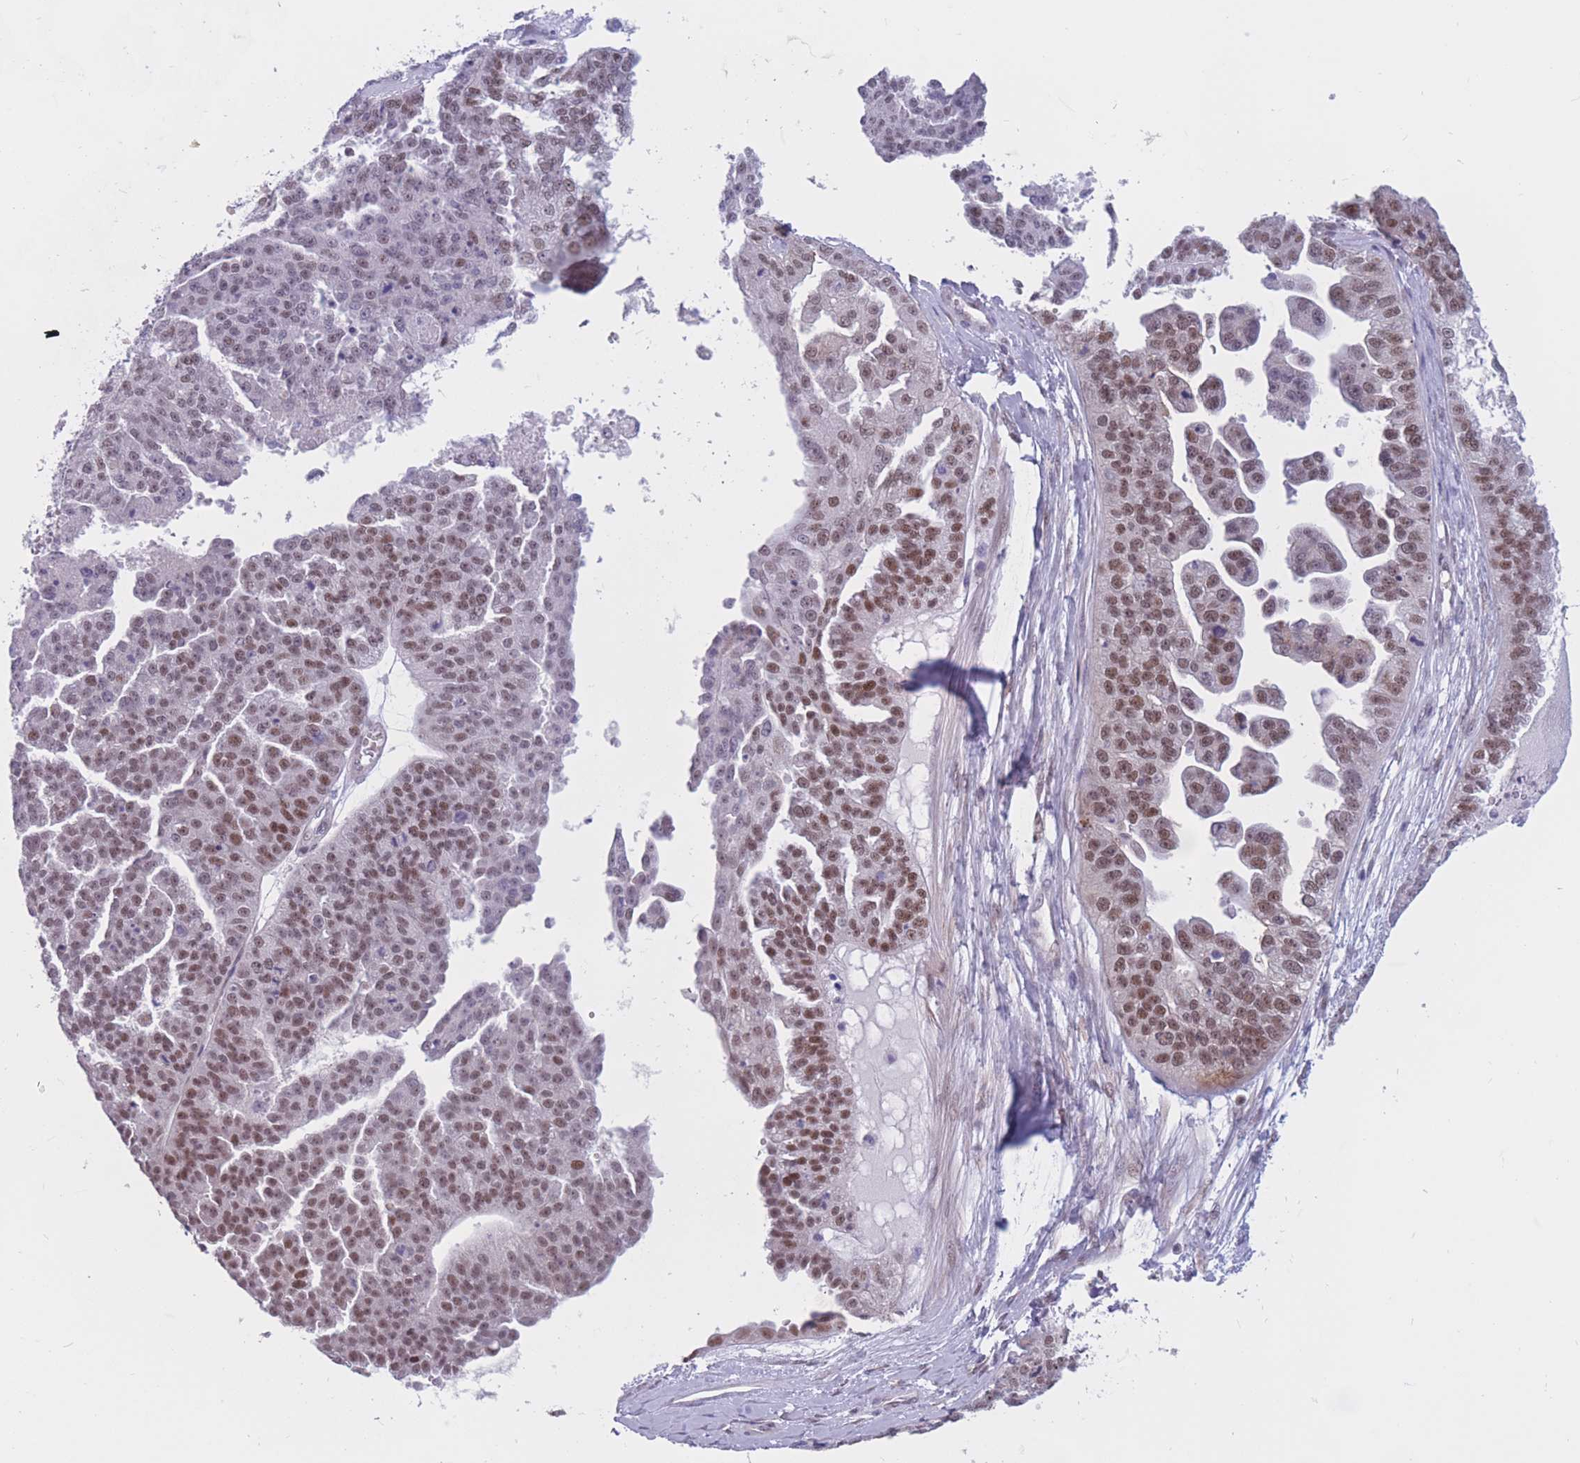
{"staining": {"intensity": "moderate", "quantity": ">75%", "location": "nuclear"}, "tissue": "ovarian cancer", "cell_type": "Tumor cells", "image_type": "cancer", "snomed": [{"axis": "morphology", "description": "Cystadenocarcinoma, serous, NOS"}, {"axis": "topography", "description": "Ovary"}], "caption": "Immunohistochemistry (IHC) of human ovarian serous cystadenocarcinoma exhibits medium levels of moderate nuclear expression in approximately >75% of tumor cells. The staining was performed using DAB (3,3'-diaminobenzidine), with brown indicating positive protein expression. Nuclei are stained blue with hematoxylin.", "gene": "BCL9L", "patient": {"sex": "female", "age": 58}}